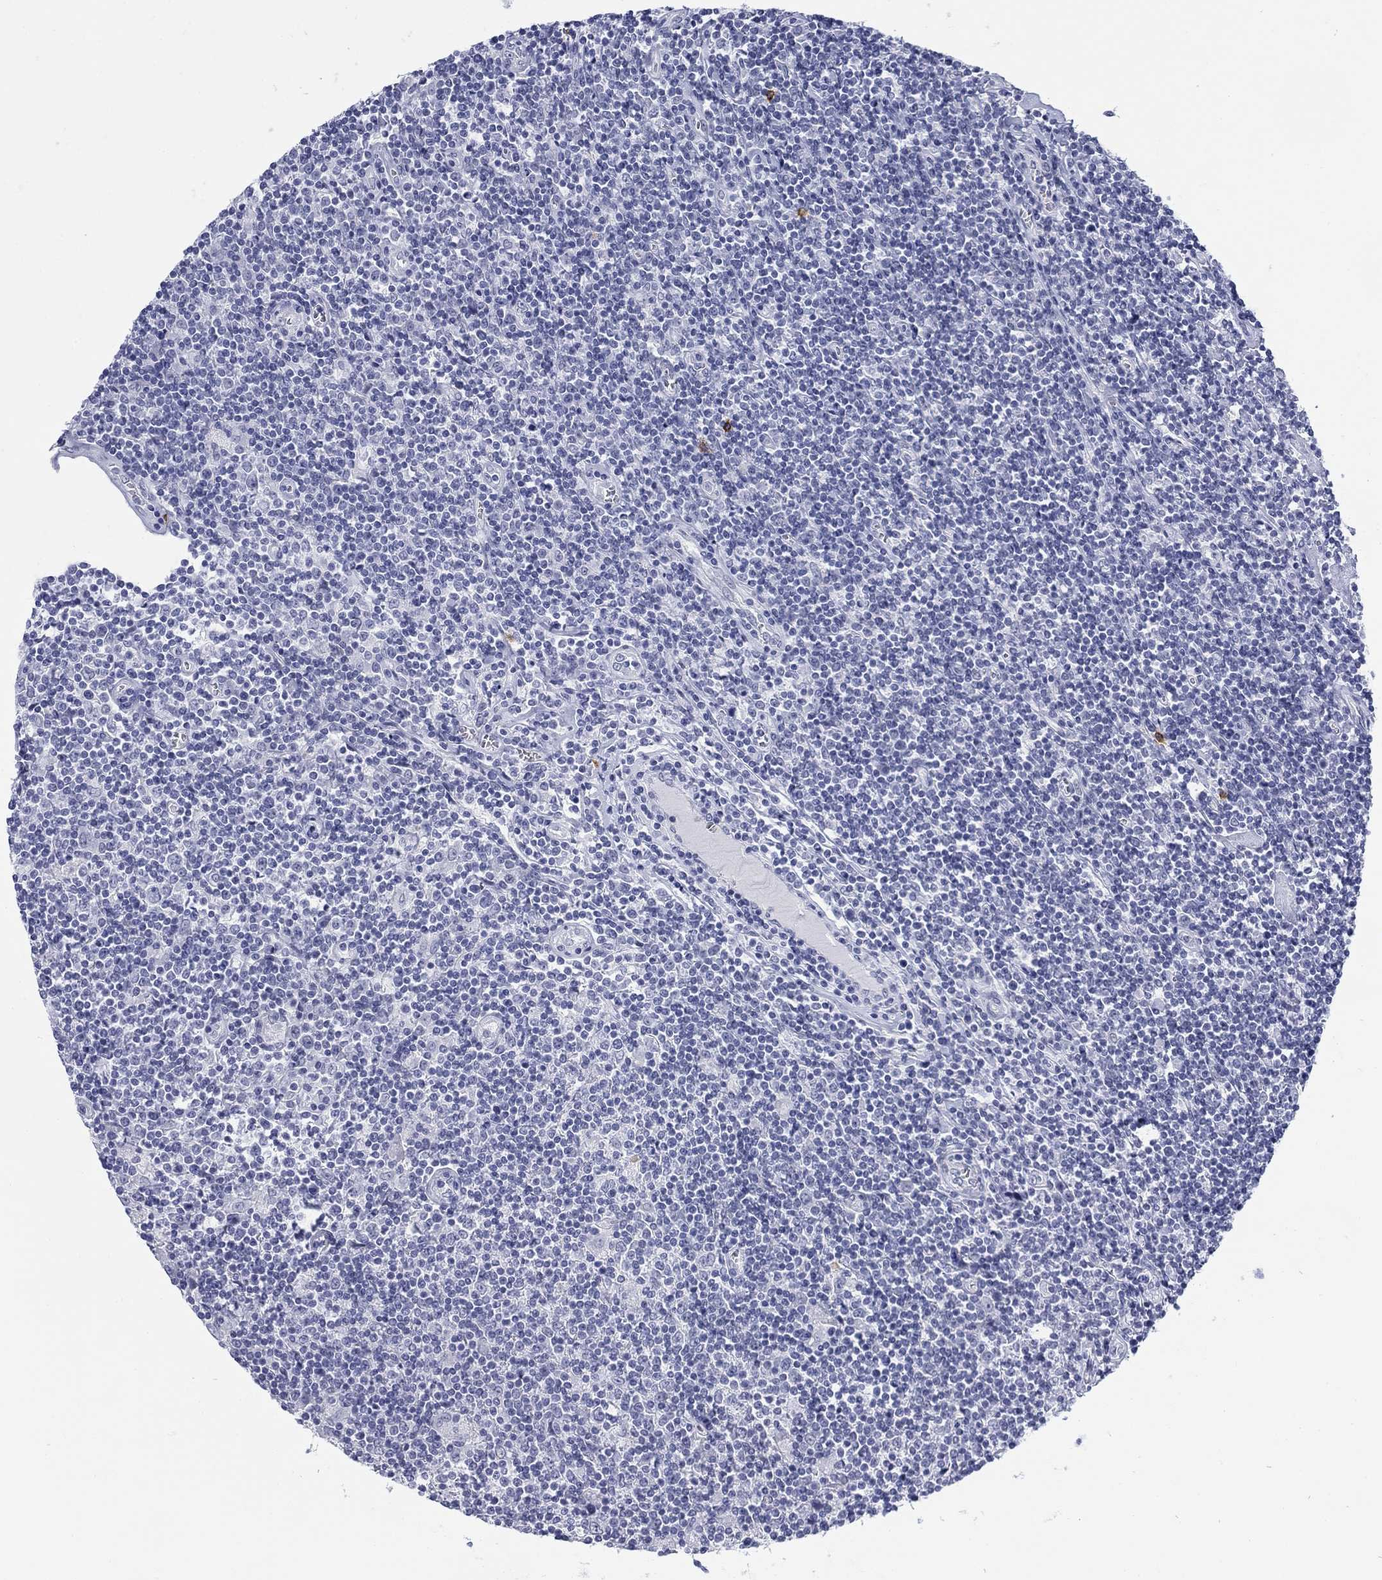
{"staining": {"intensity": "negative", "quantity": "none", "location": "none"}, "tissue": "lymphoma", "cell_type": "Tumor cells", "image_type": "cancer", "snomed": [{"axis": "morphology", "description": "Hodgkin's disease, NOS"}, {"axis": "topography", "description": "Lymph node"}], "caption": "This is a photomicrograph of IHC staining of Hodgkin's disease, which shows no positivity in tumor cells.", "gene": "ECEL1", "patient": {"sex": "male", "age": 40}}